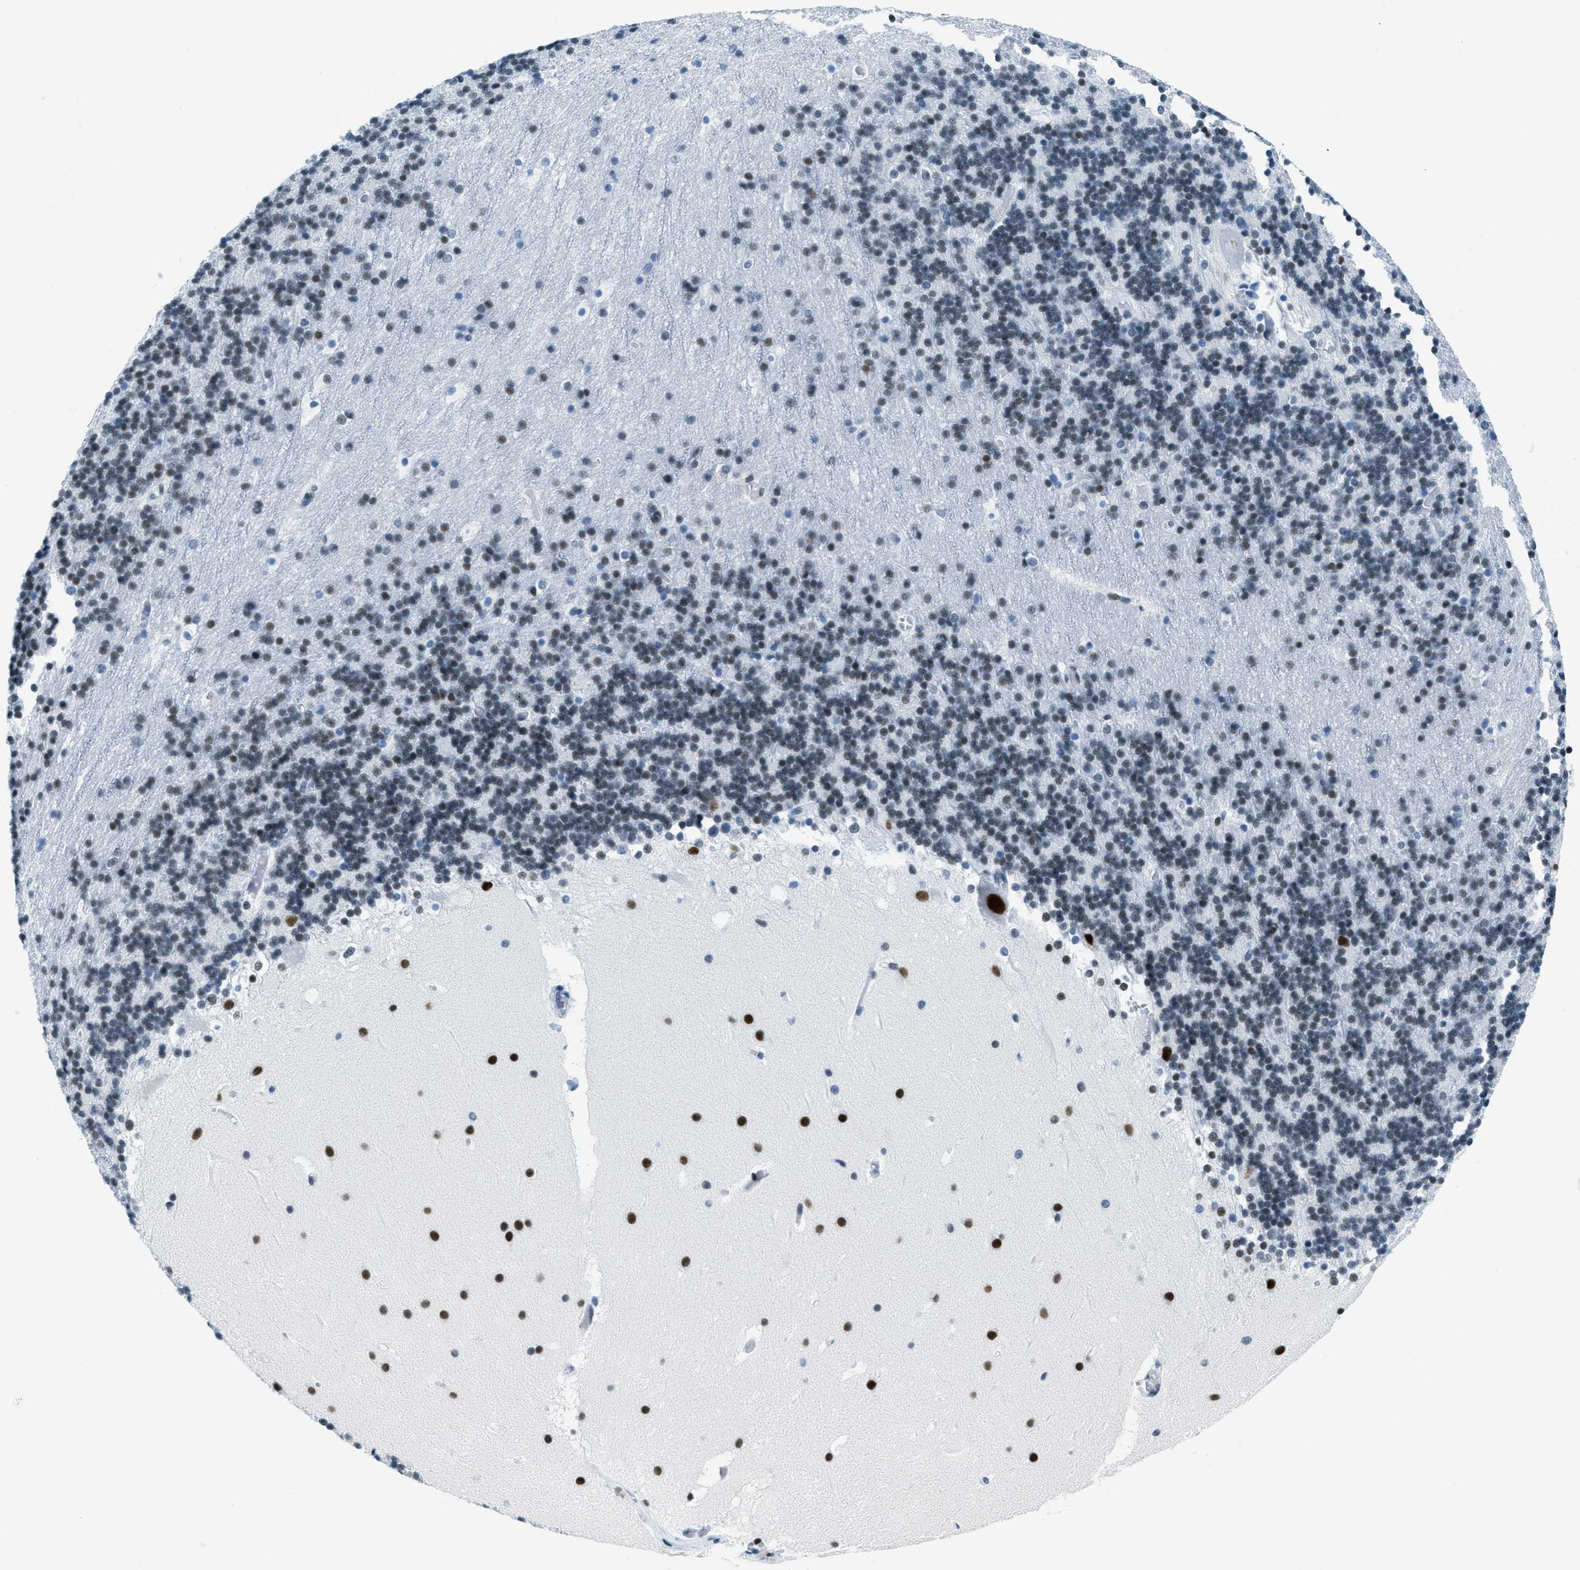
{"staining": {"intensity": "weak", "quantity": "25%-75%", "location": "nuclear"}, "tissue": "cerebellum", "cell_type": "Cells in granular layer", "image_type": "normal", "snomed": [{"axis": "morphology", "description": "Normal tissue, NOS"}, {"axis": "topography", "description": "Cerebellum"}], "caption": "IHC micrograph of benign cerebellum: human cerebellum stained using immunohistochemistry (IHC) shows low levels of weak protein expression localized specifically in the nuclear of cells in granular layer, appearing as a nuclear brown color.", "gene": "PLA2G2A", "patient": {"sex": "male", "age": 45}}